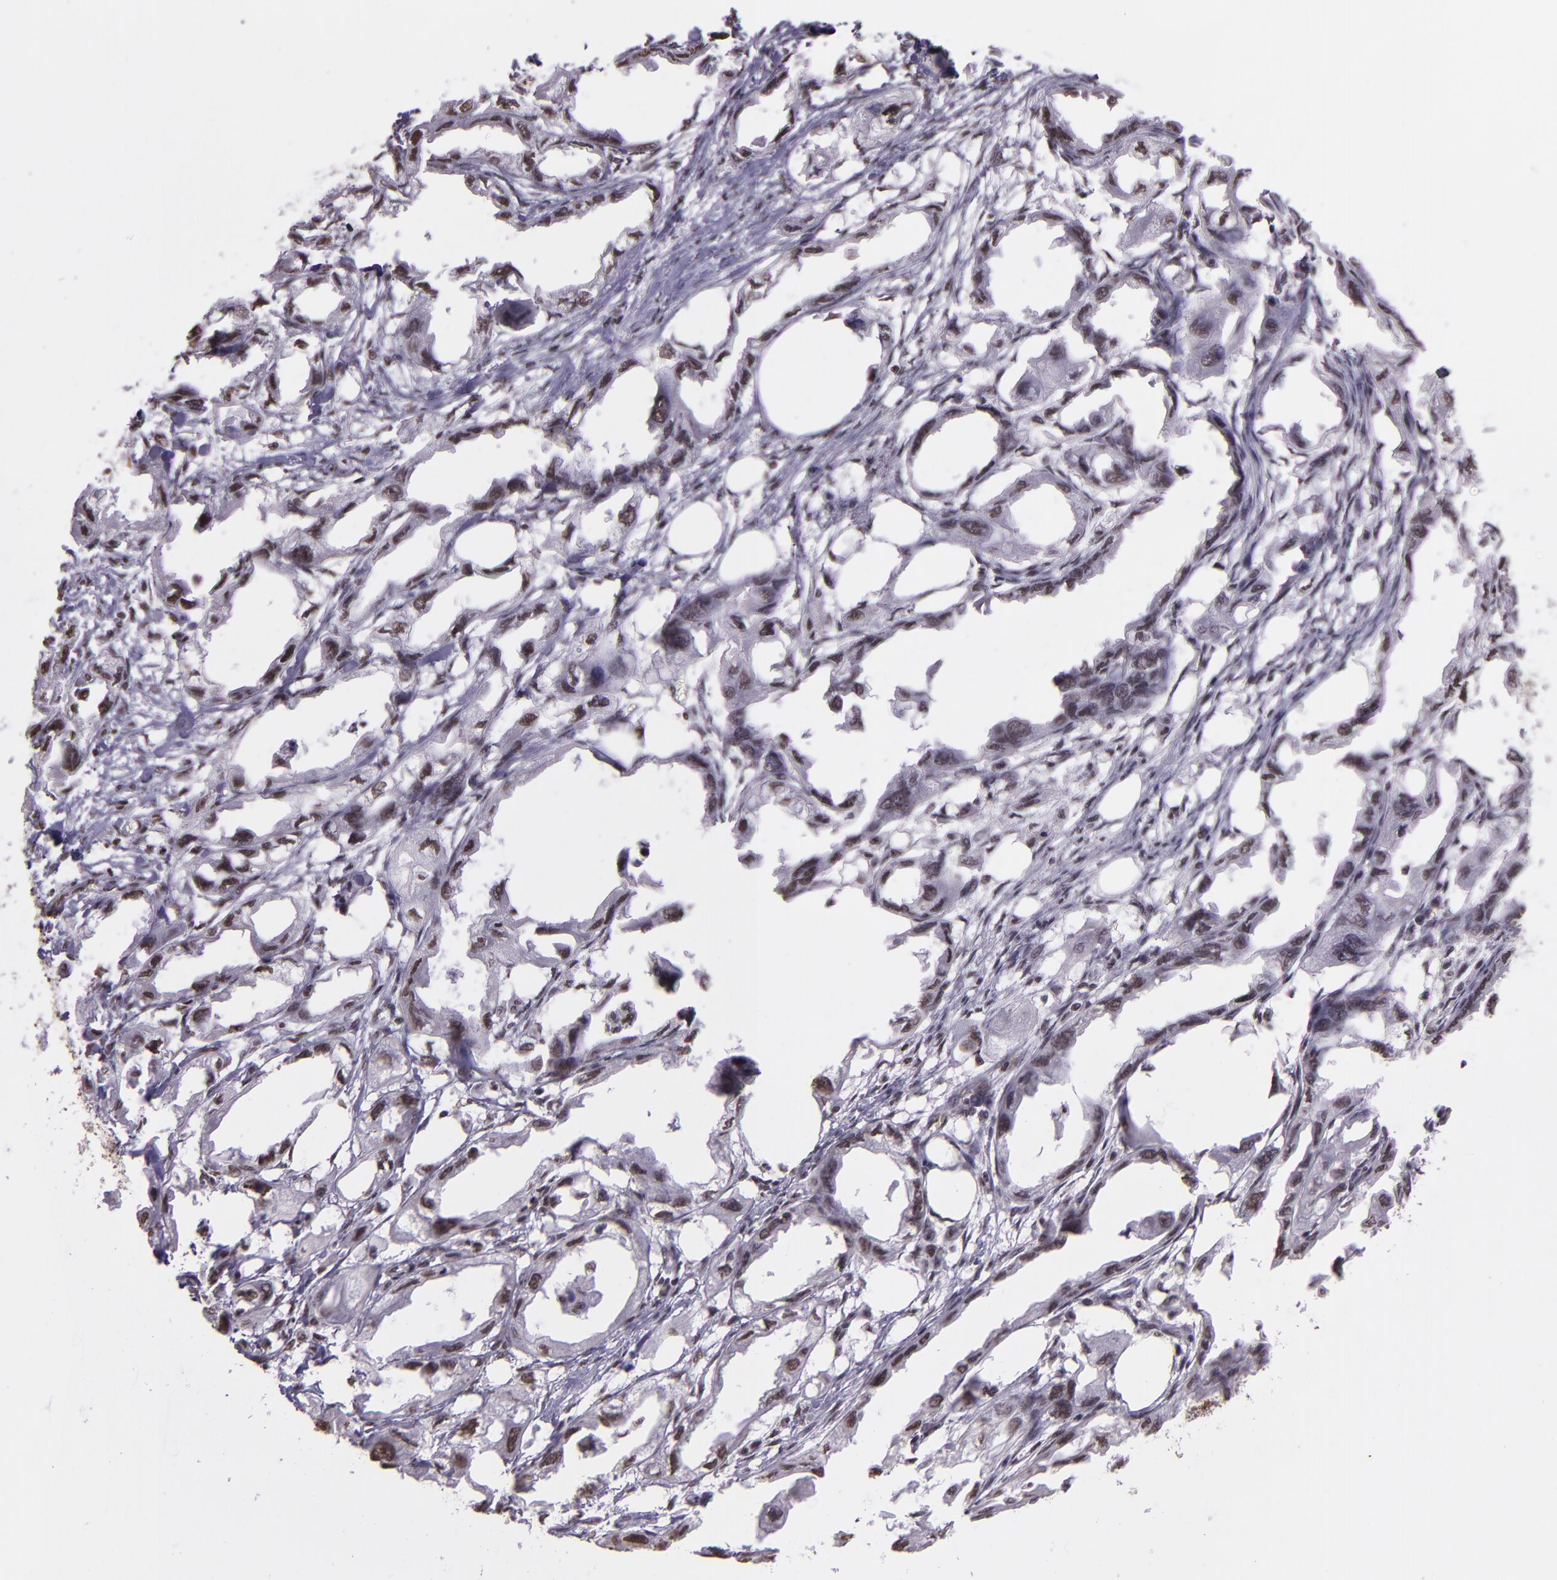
{"staining": {"intensity": "moderate", "quantity": "<25%", "location": "nuclear"}, "tissue": "endometrial cancer", "cell_type": "Tumor cells", "image_type": "cancer", "snomed": [{"axis": "morphology", "description": "Adenocarcinoma, NOS"}, {"axis": "topography", "description": "Endometrium"}], "caption": "Immunohistochemistry (IHC) (DAB (3,3'-diaminobenzidine)) staining of human adenocarcinoma (endometrial) demonstrates moderate nuclear protein positivity in about <25% of tumor cells. (DAB = brown stain, brightfield microscopy at high magnification).", "gene": "USF1", "patient": {"sex": "female", "age": 67}}